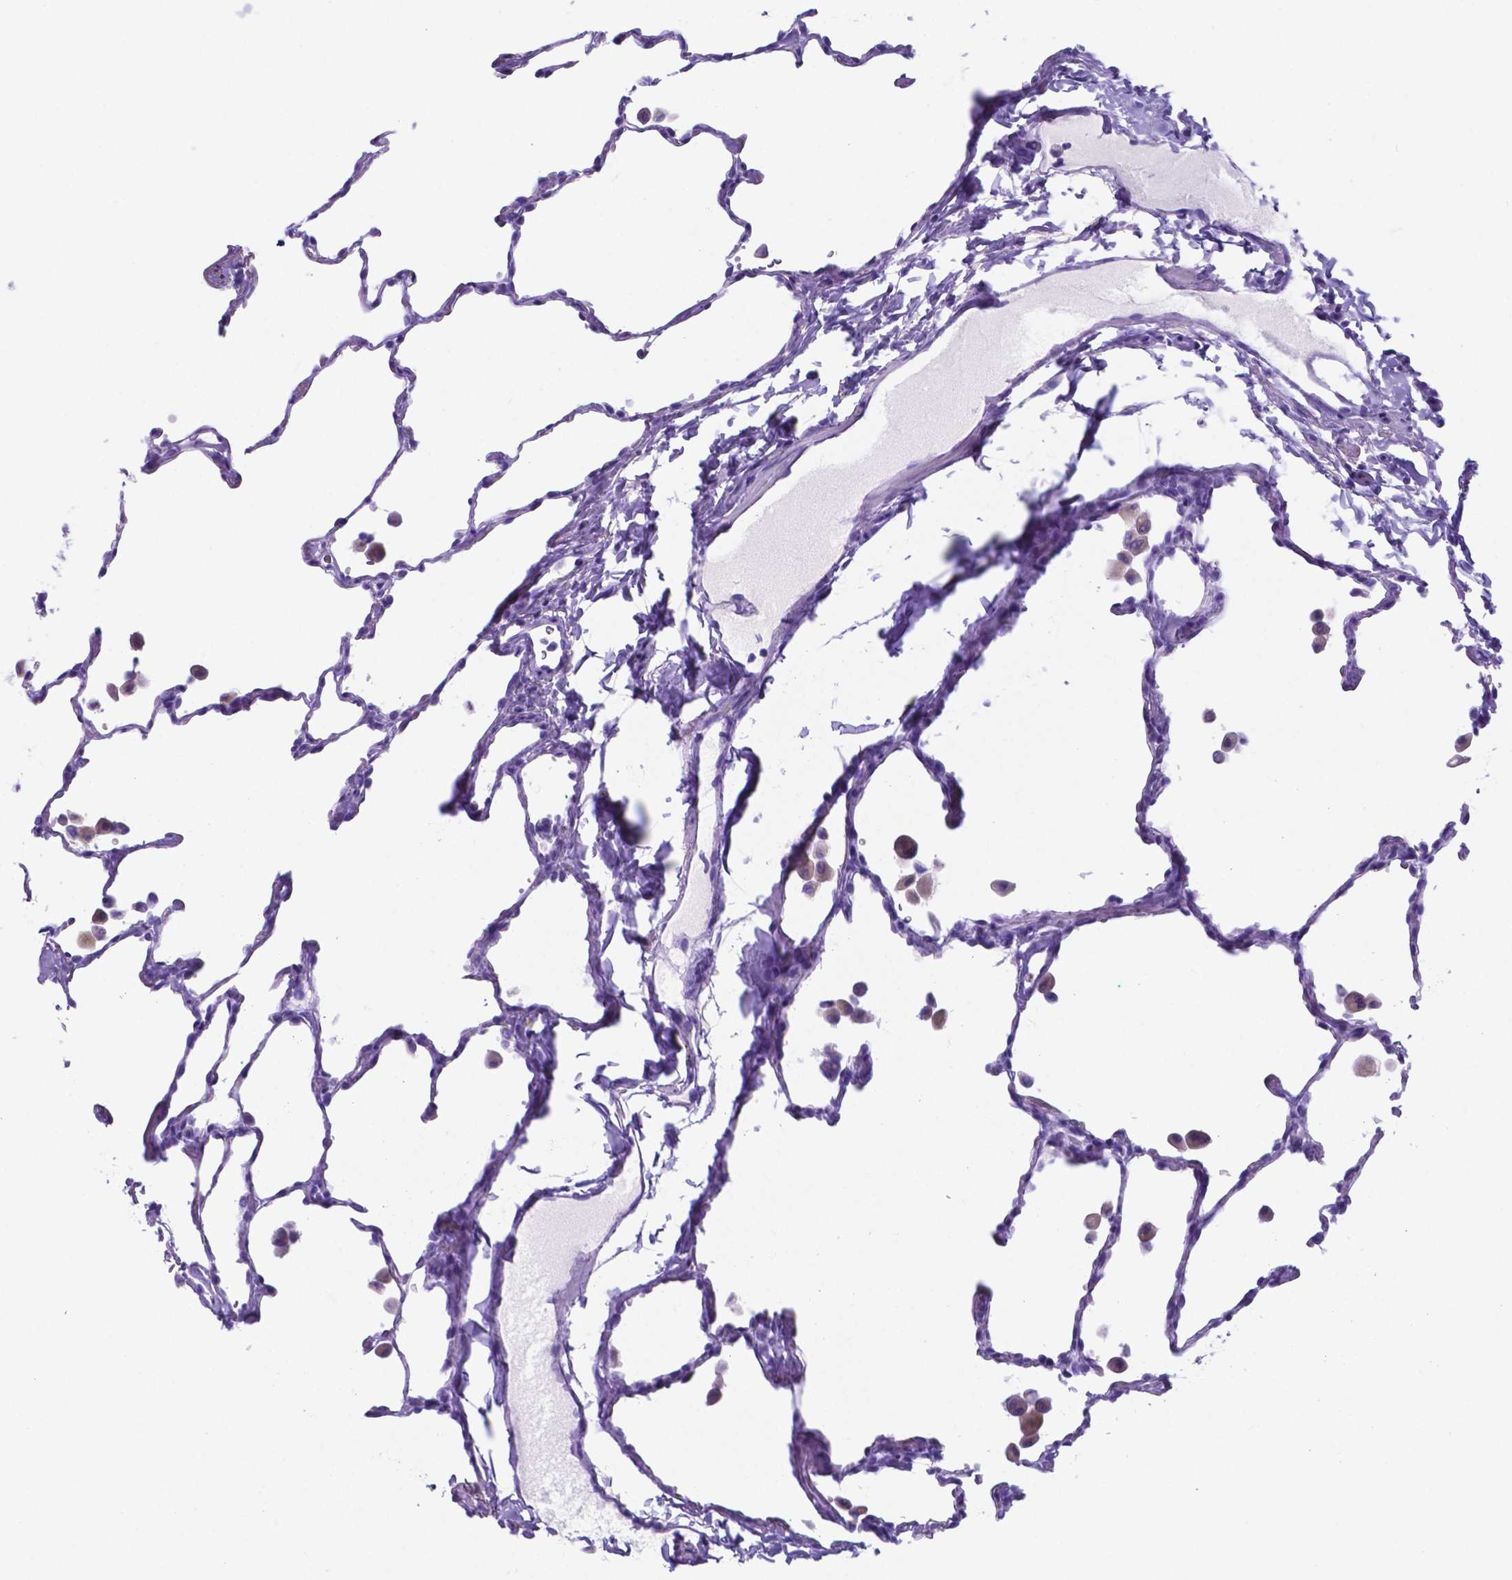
{"staining": {"intensity": "negative", "quantity": "none", "location": "none"}, "tissue": "lung", "cell_type": "Alveolar cells", "image_type": "normal", "snomed": [{"axis": "morphology", "description": "Normal tissue, NOS"}, {"axis": "topography", "description": "Lung"}], "caption": "The histopathology image demonstrates no significant positivity in alveolar cells of lung. (DAB (3,3'-diaminobenzidine) immunohistochemistry visualized using brightfield microscopy, high magnification).", "gene": "DNAAF8", "patient": {"sex": "female", "age": 47}}